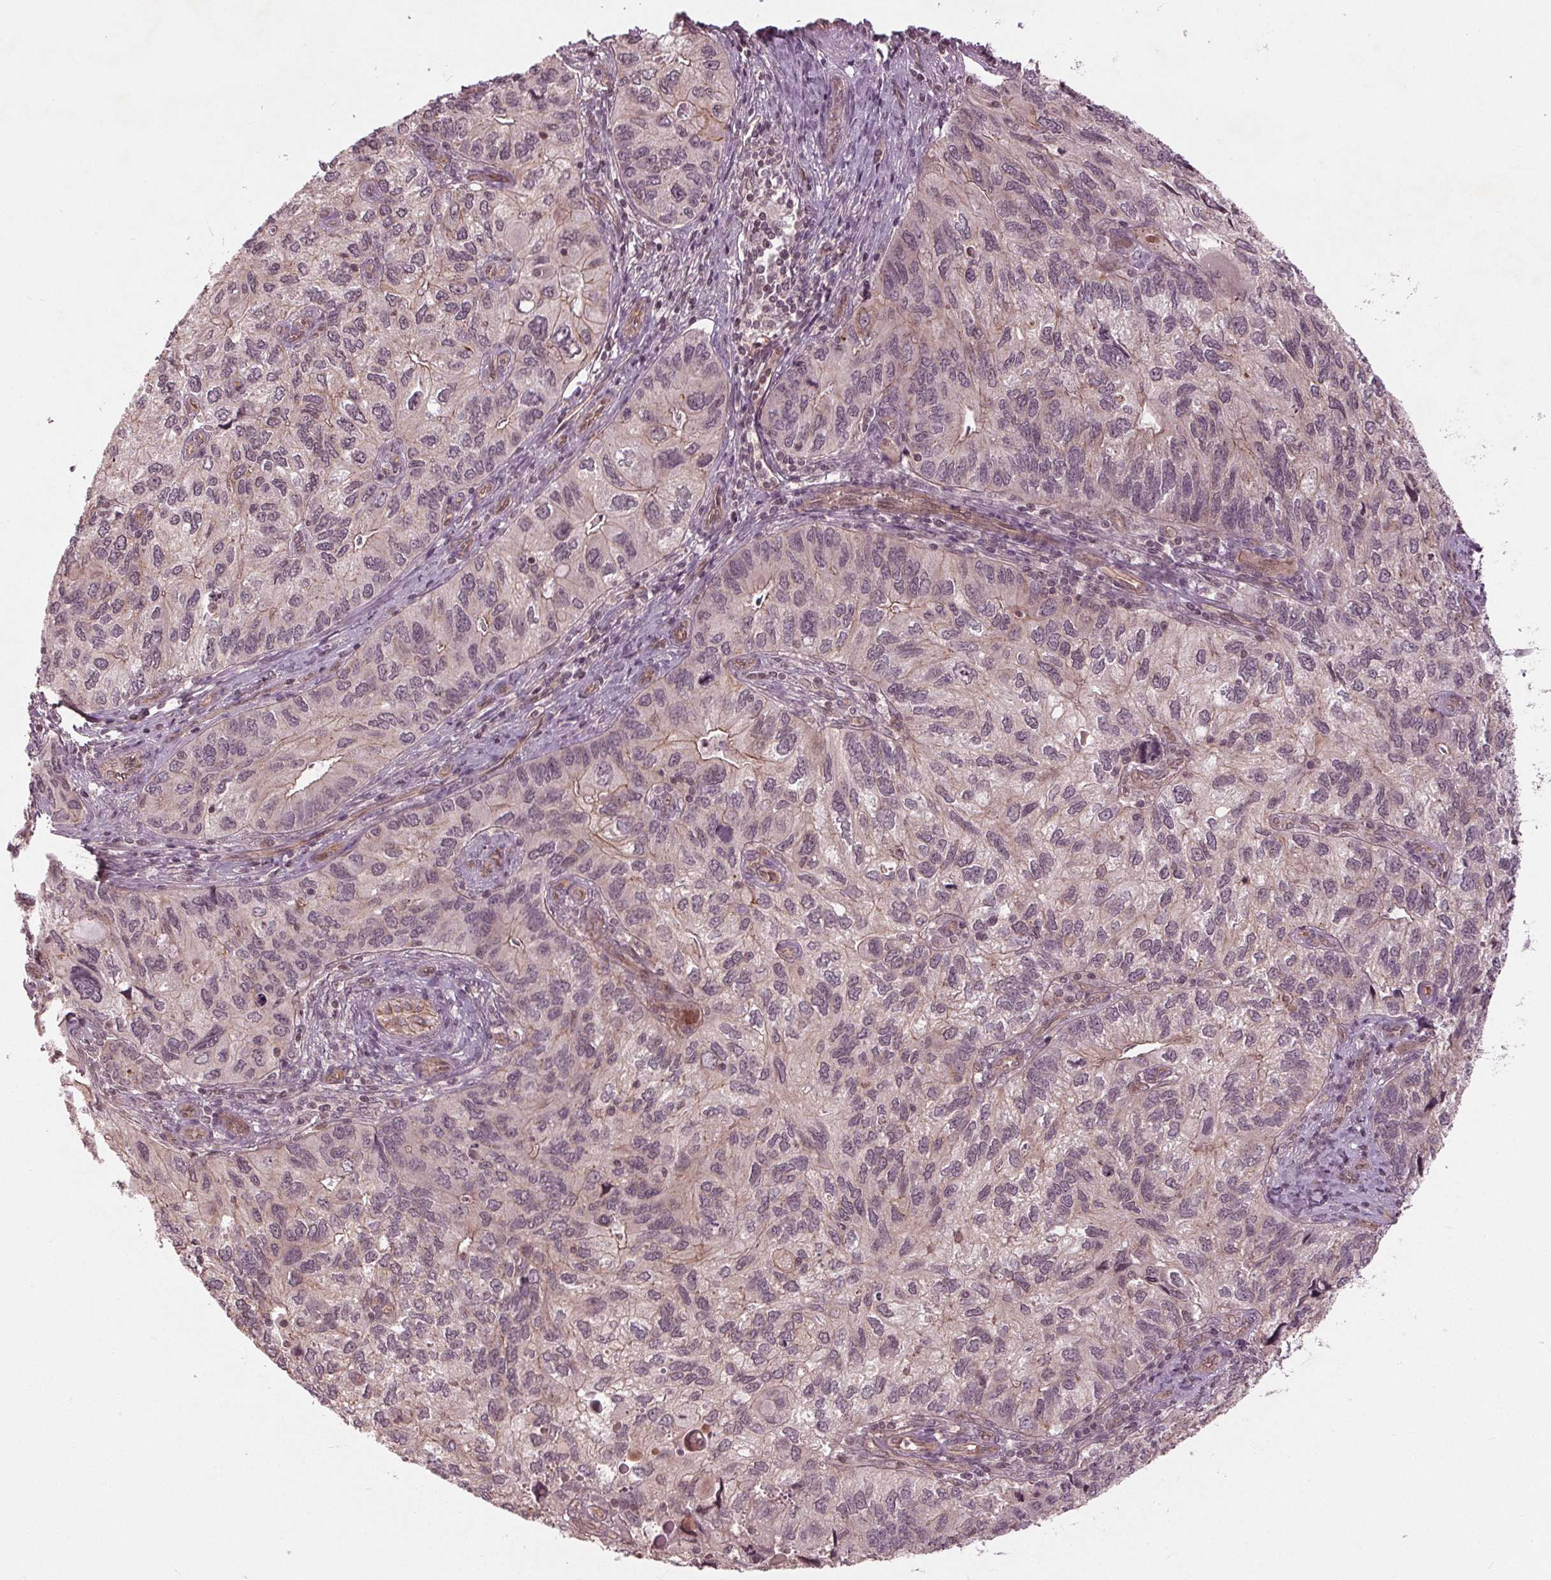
{"staining": {"intensity": "negative", "quantity": "none", "location": "none"}, "tissue": "endometrial cancer", "cell_type": "Tumor cells", "image_type": "cancer", "snomed": [{"axis": "morphology", "description": "Carcinoma, NOS"}, {"axis": "topography", "description": "Uterus"}], "caption": "IHC histopathology image of human endometrial cancer stained for a protein (brown), which reveals no expression in tumor cells.", "gene": "BTBD1", "patient": {"sex": "female", "age": 76}}